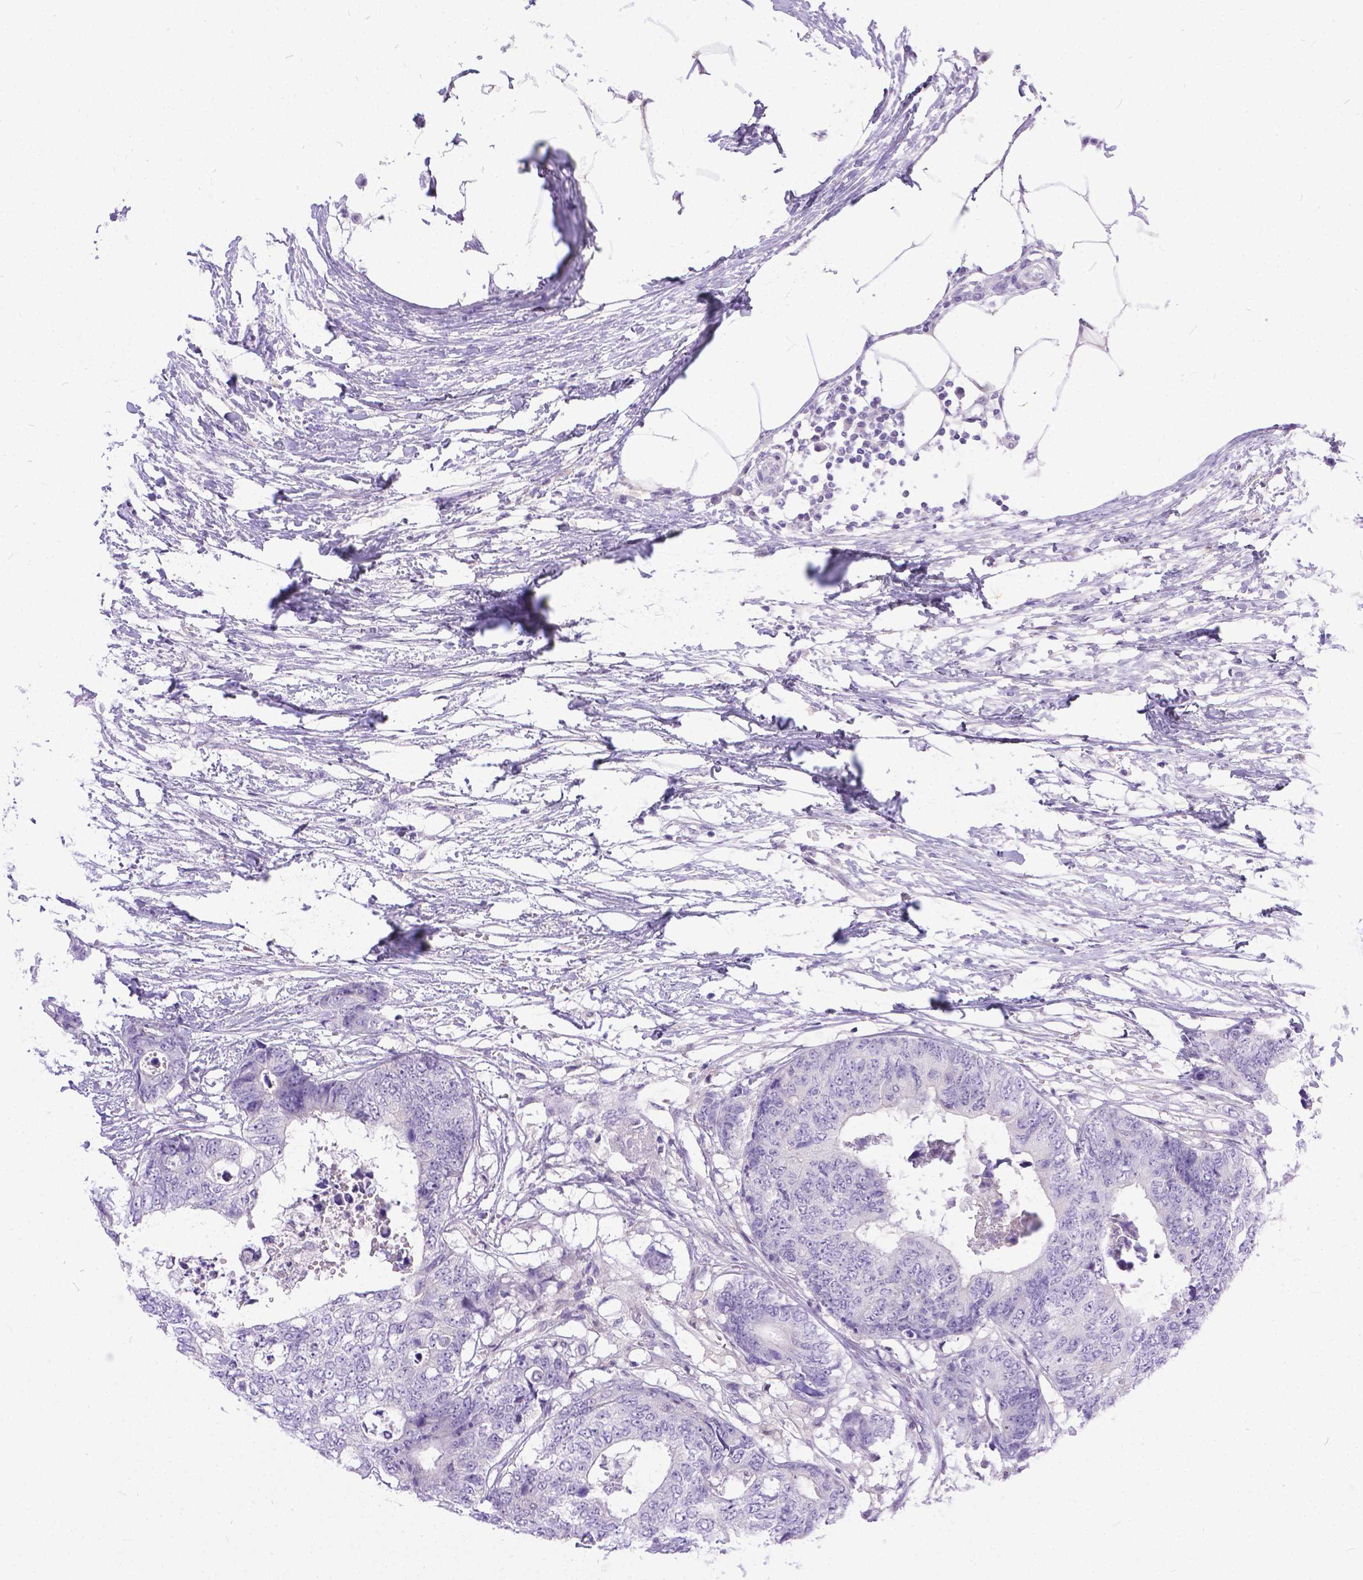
{"staining": {"intensity": "negative", "quantity": "none", "location": "none"}, "tissue": "colorectal cancer", "cell_type": "Tumor cells", "image_type": "cancer", "snomed": [{"axis": "morphology", "description": "Adenocarcinoma, NOS"}, {"axis": "topography", "description": "Colon"}], "caption": "Tumor cells are negative for brown protein staining in adenocarcinoma (colorectal).", "gene": "TTLL6", "patient": {"sex": "female", "age": 48}}